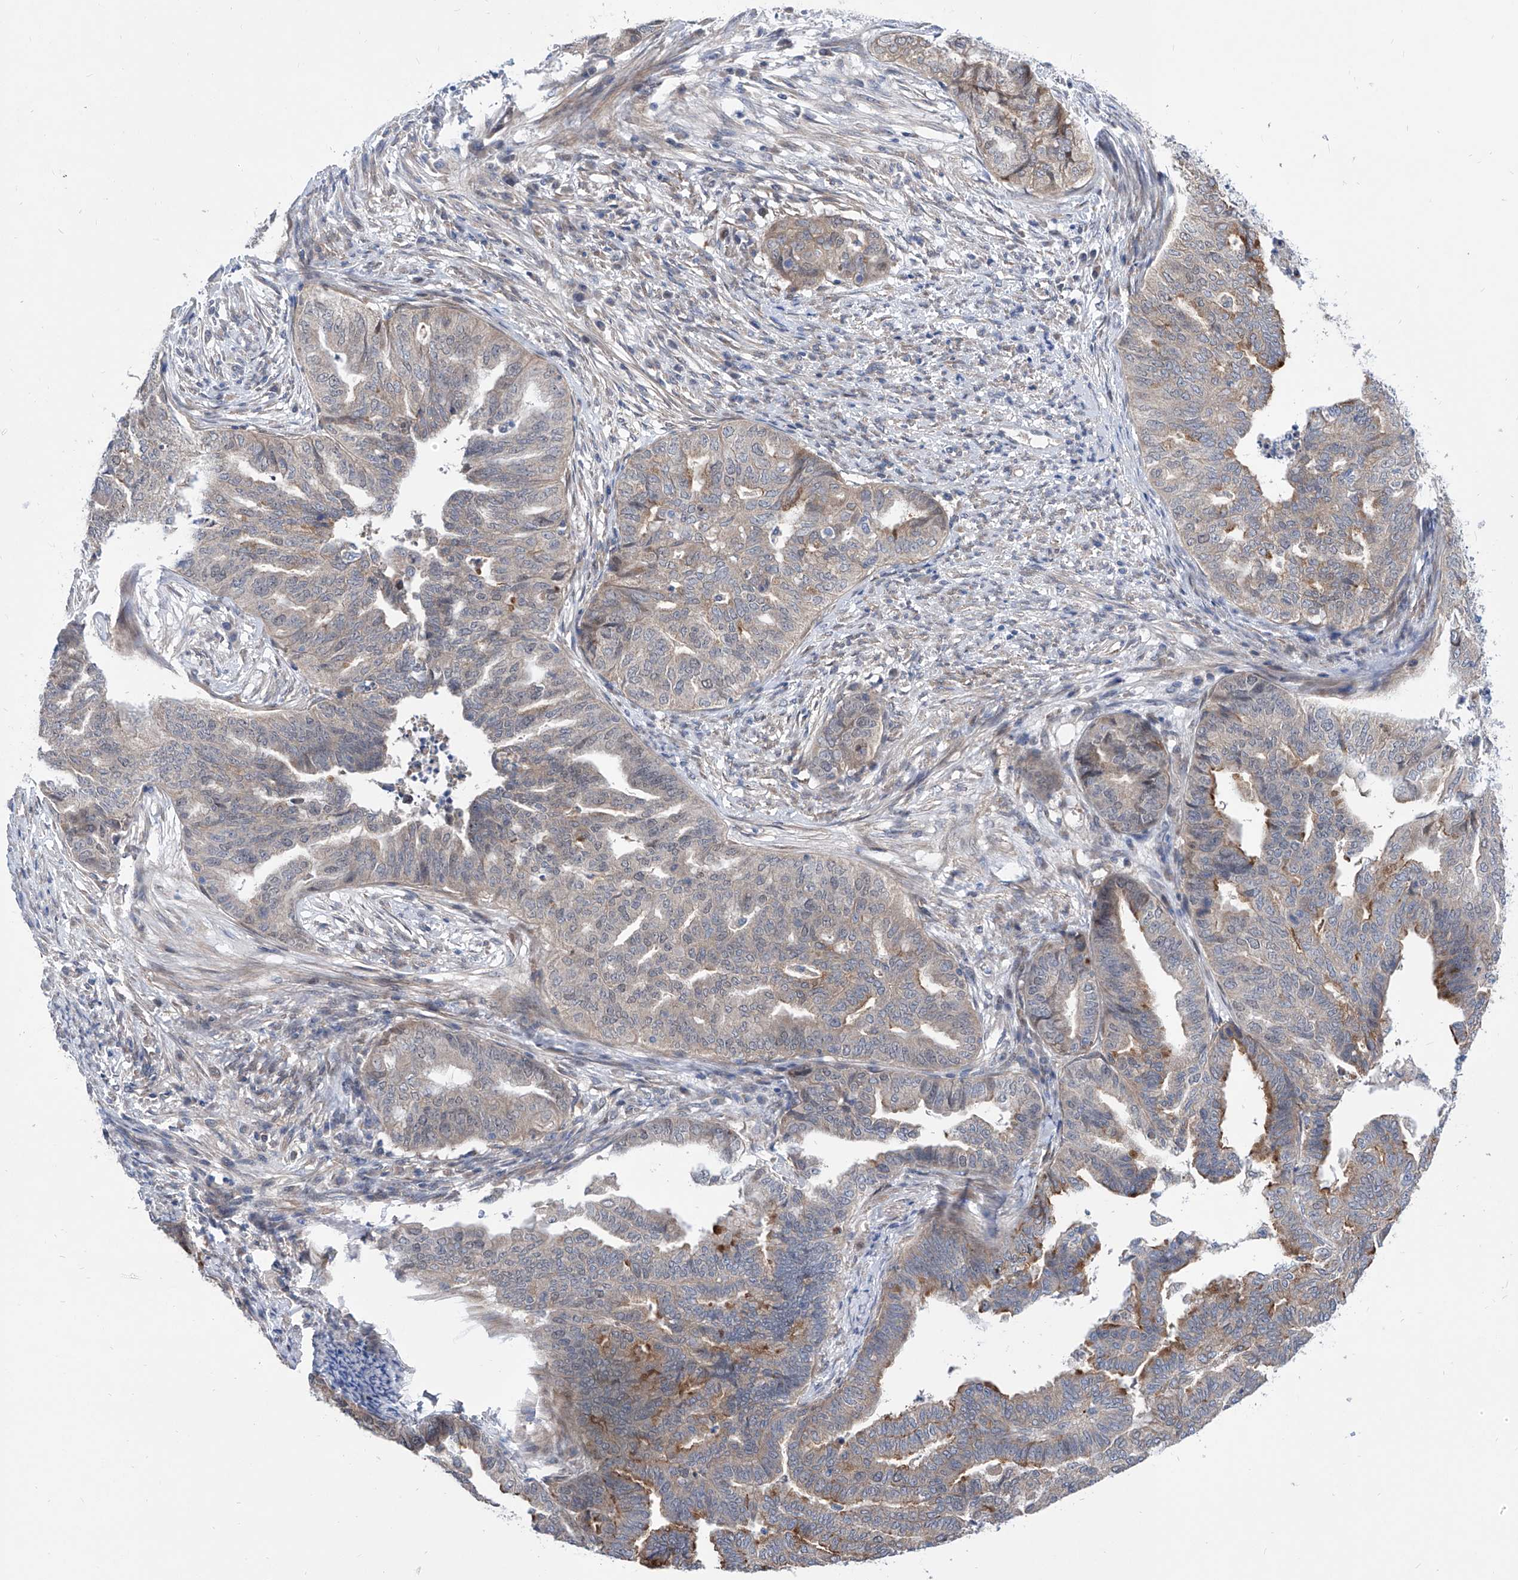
{"staining": {"intensity": "weak", "quantity": "25%-75%", "location": "cytoplasmic/membranous"}, "tissue": "endometrial cancer", "cell_type": "Tumor cells", "image_type": "cancer", "snomed": [{"axis": "morphology", "description": "Adenocarcinoma, NOS"}, {"axis": "topography", "description": "Endometrium"}], "caption": "Endometrial cancer (adenocarcinoma) stained for a protein exhibits weak cytoplasmic/membranous positivity in tumor cells.", "gene": "SRBD1", "patient": {"sex": "female", "age": 79}}